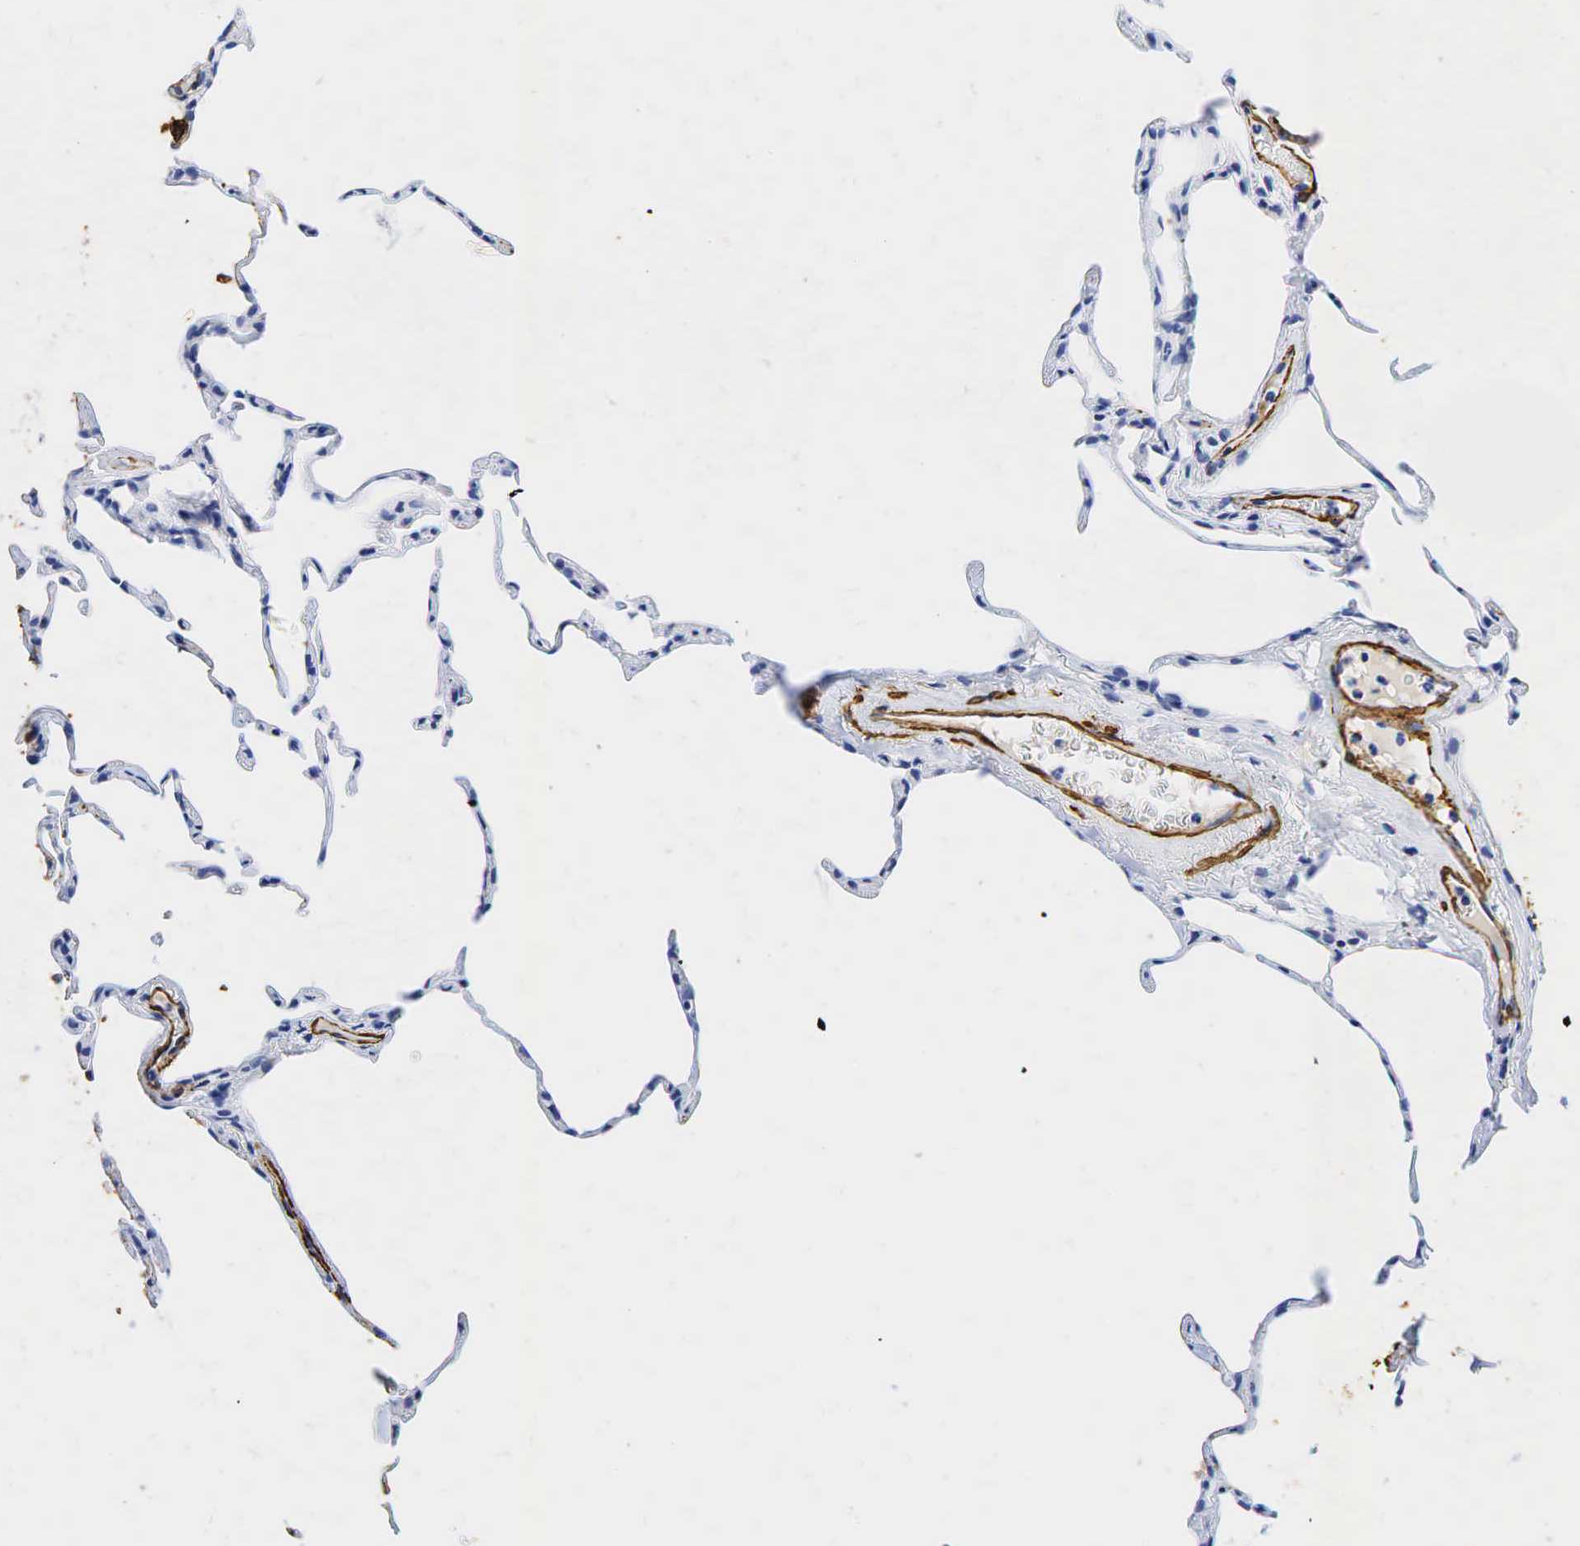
{"staining": {"intensity": "negative", "quantity": "none", "location": "none"}, "tissue": "lung", "cell_type": "Alveolar cells", "image_type": "normal", "snomed": [{"axis": "morphology", "description": "Normal tissue, NOS"}, {"axis": "topography", "description": "Lung"}], "caption": "Alveolar cells are negative for brown protein staining in unremarkable lung.", "gene": "ACTA1", "patient": {"sex": "female", "age": 75}}